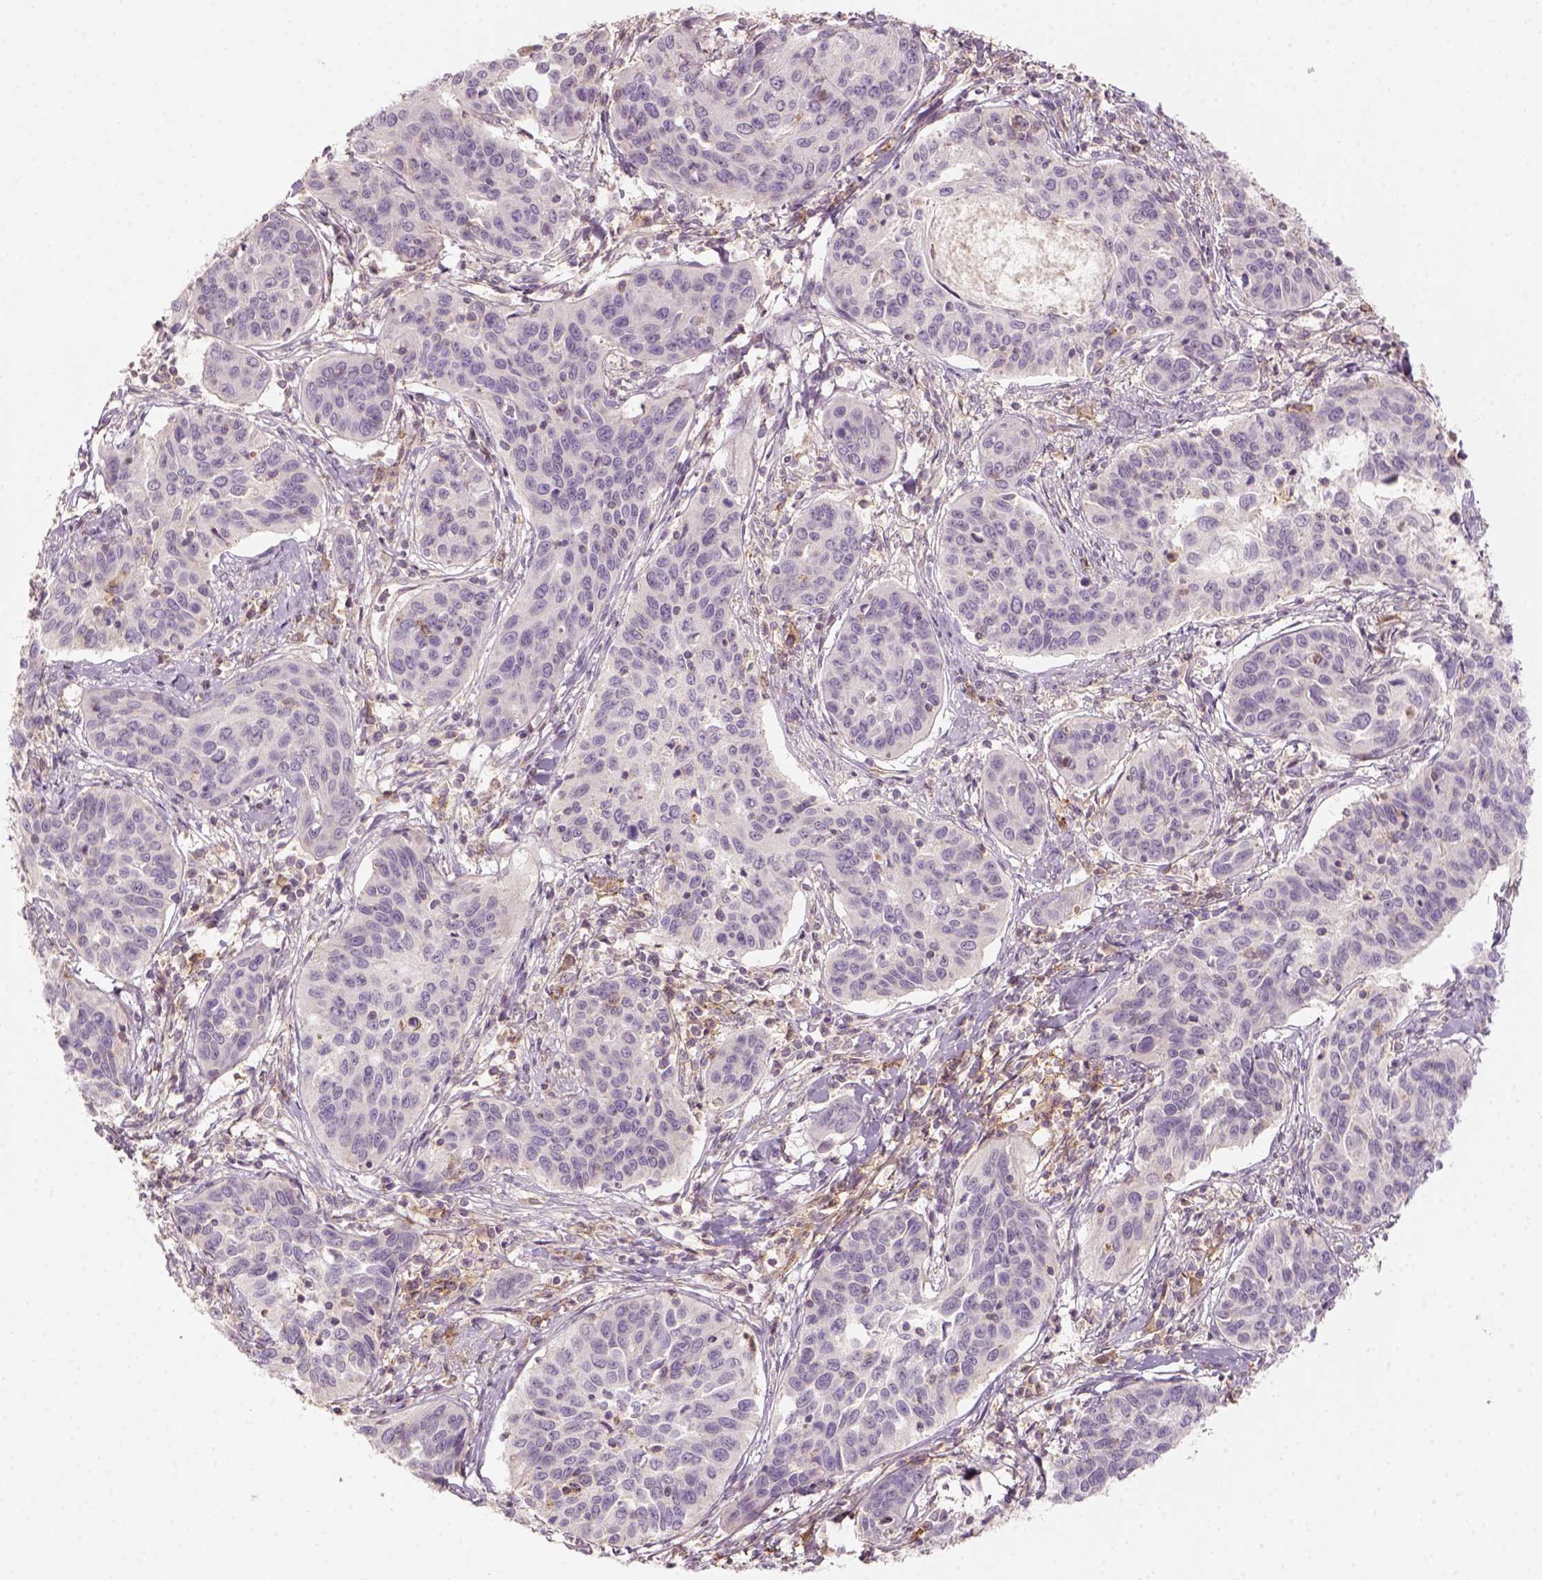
{"staining": {"intensity": "negative", "quantity": "none", "location": "none"}, "tissue": "cervical cancer", "cell_type": "Tumor cells", "image_type": "cancer", "snomed": [{"axis": "morphology", "description": "Squamous cell carcinoma, NOS"}, {"axis": "topography", "description": "Cervix"}], "caption": "Human cervical squamous cell carcinoma stained for a protein using immunohistochemistry (IHC) reveals no expression in tumor cells.", "gene": "AQP9", "patient": {"sex": "female", "age": 31}}